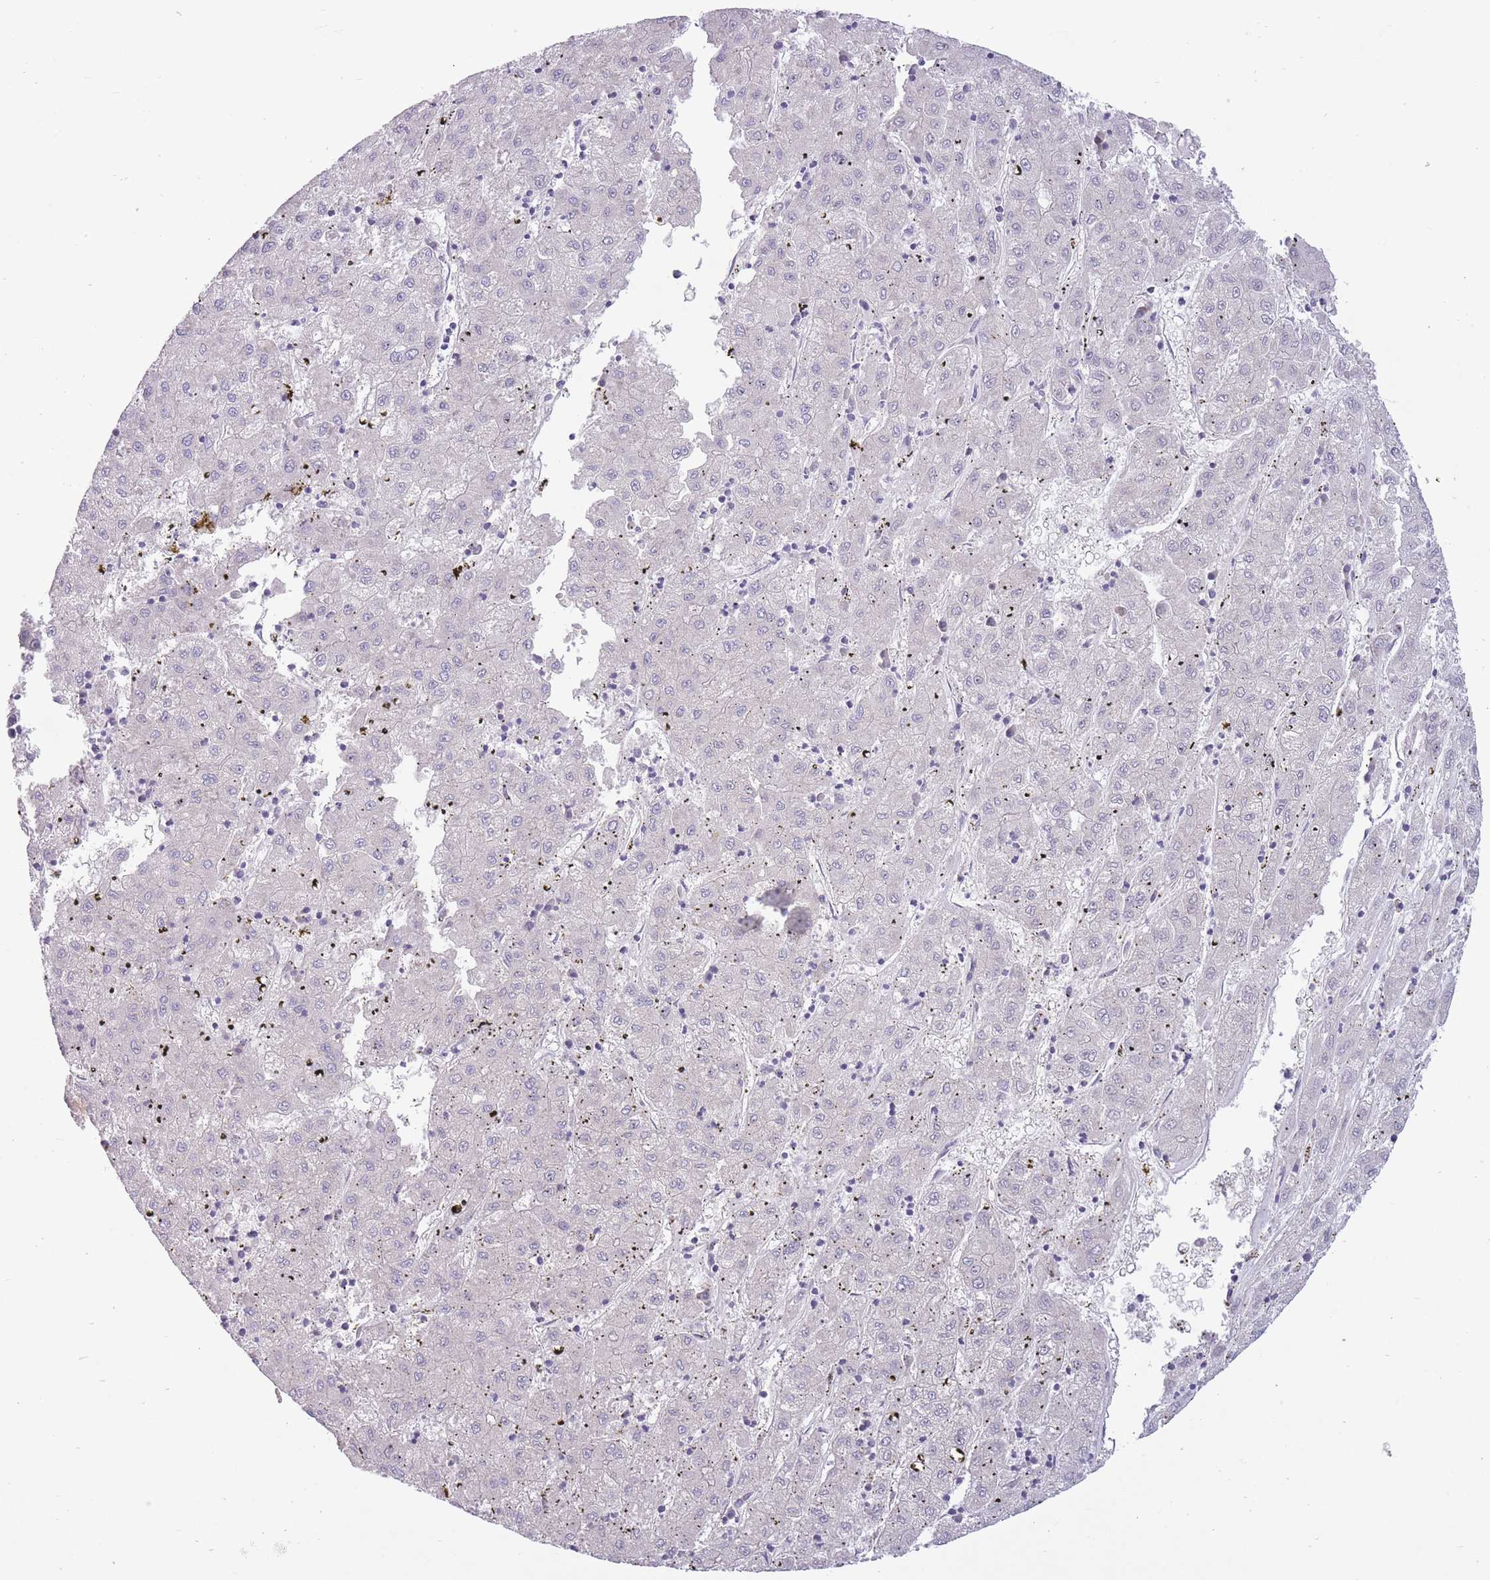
{"staining": {"intensity": "negative", "quantity": "none", "location": "none"}, "tissue": "liver cancer", "cell_type": "Tumor cells", "image_type": "cancer", "snomed": [{"axis": "morphology", "description": "Carcinoma, Hepatocellular, NOS"}, {"axis": "topography", "description": "Liver"}], "caption": "High power microscopy micrograph of an immunohistochemistry image of liver hepatocellular carcinoma, revealing no significant staining in tumor cells.", "gene": "PNPLA5", "patient": {"sex": "male", "age": 72}}